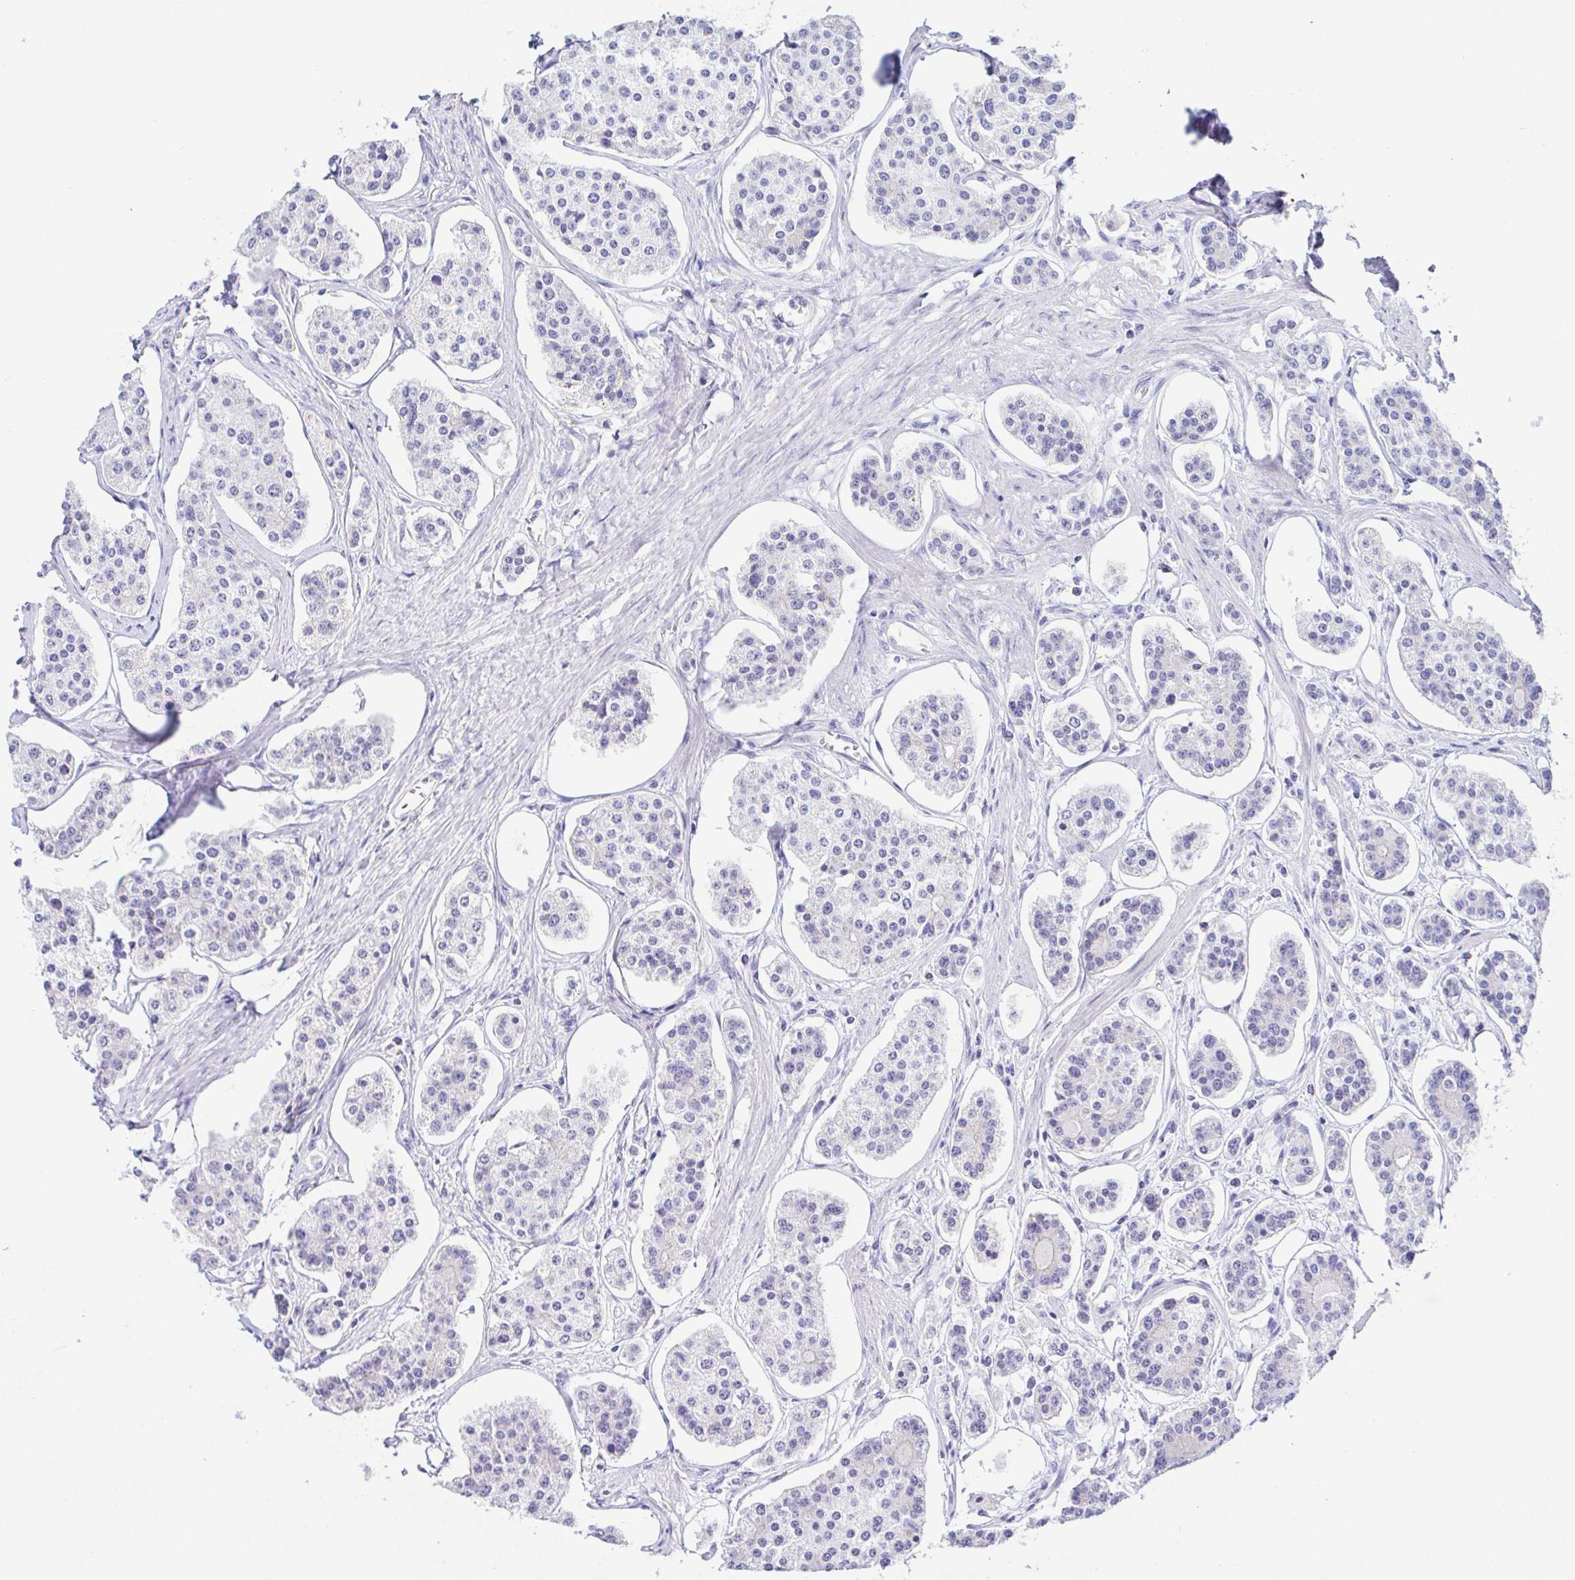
{"staining": {"intensity": "negative", "quantity": "none", "location": "none"}, "tissue": "carcinoid", "cell_type": "Tumor cells", "image_type": "cancer", "snomed": [{"axis": "morphology", "description": "Carcinoid, malignant, NOS"}, {"axis": "topography", "description": "Small intestine"}], "caption": "Immunohistochemical staining of human carcinoid displays no significant positivity in tumor cells.", "gene": "PINLYP", "patient": {"sex": "female", "age": 65}}